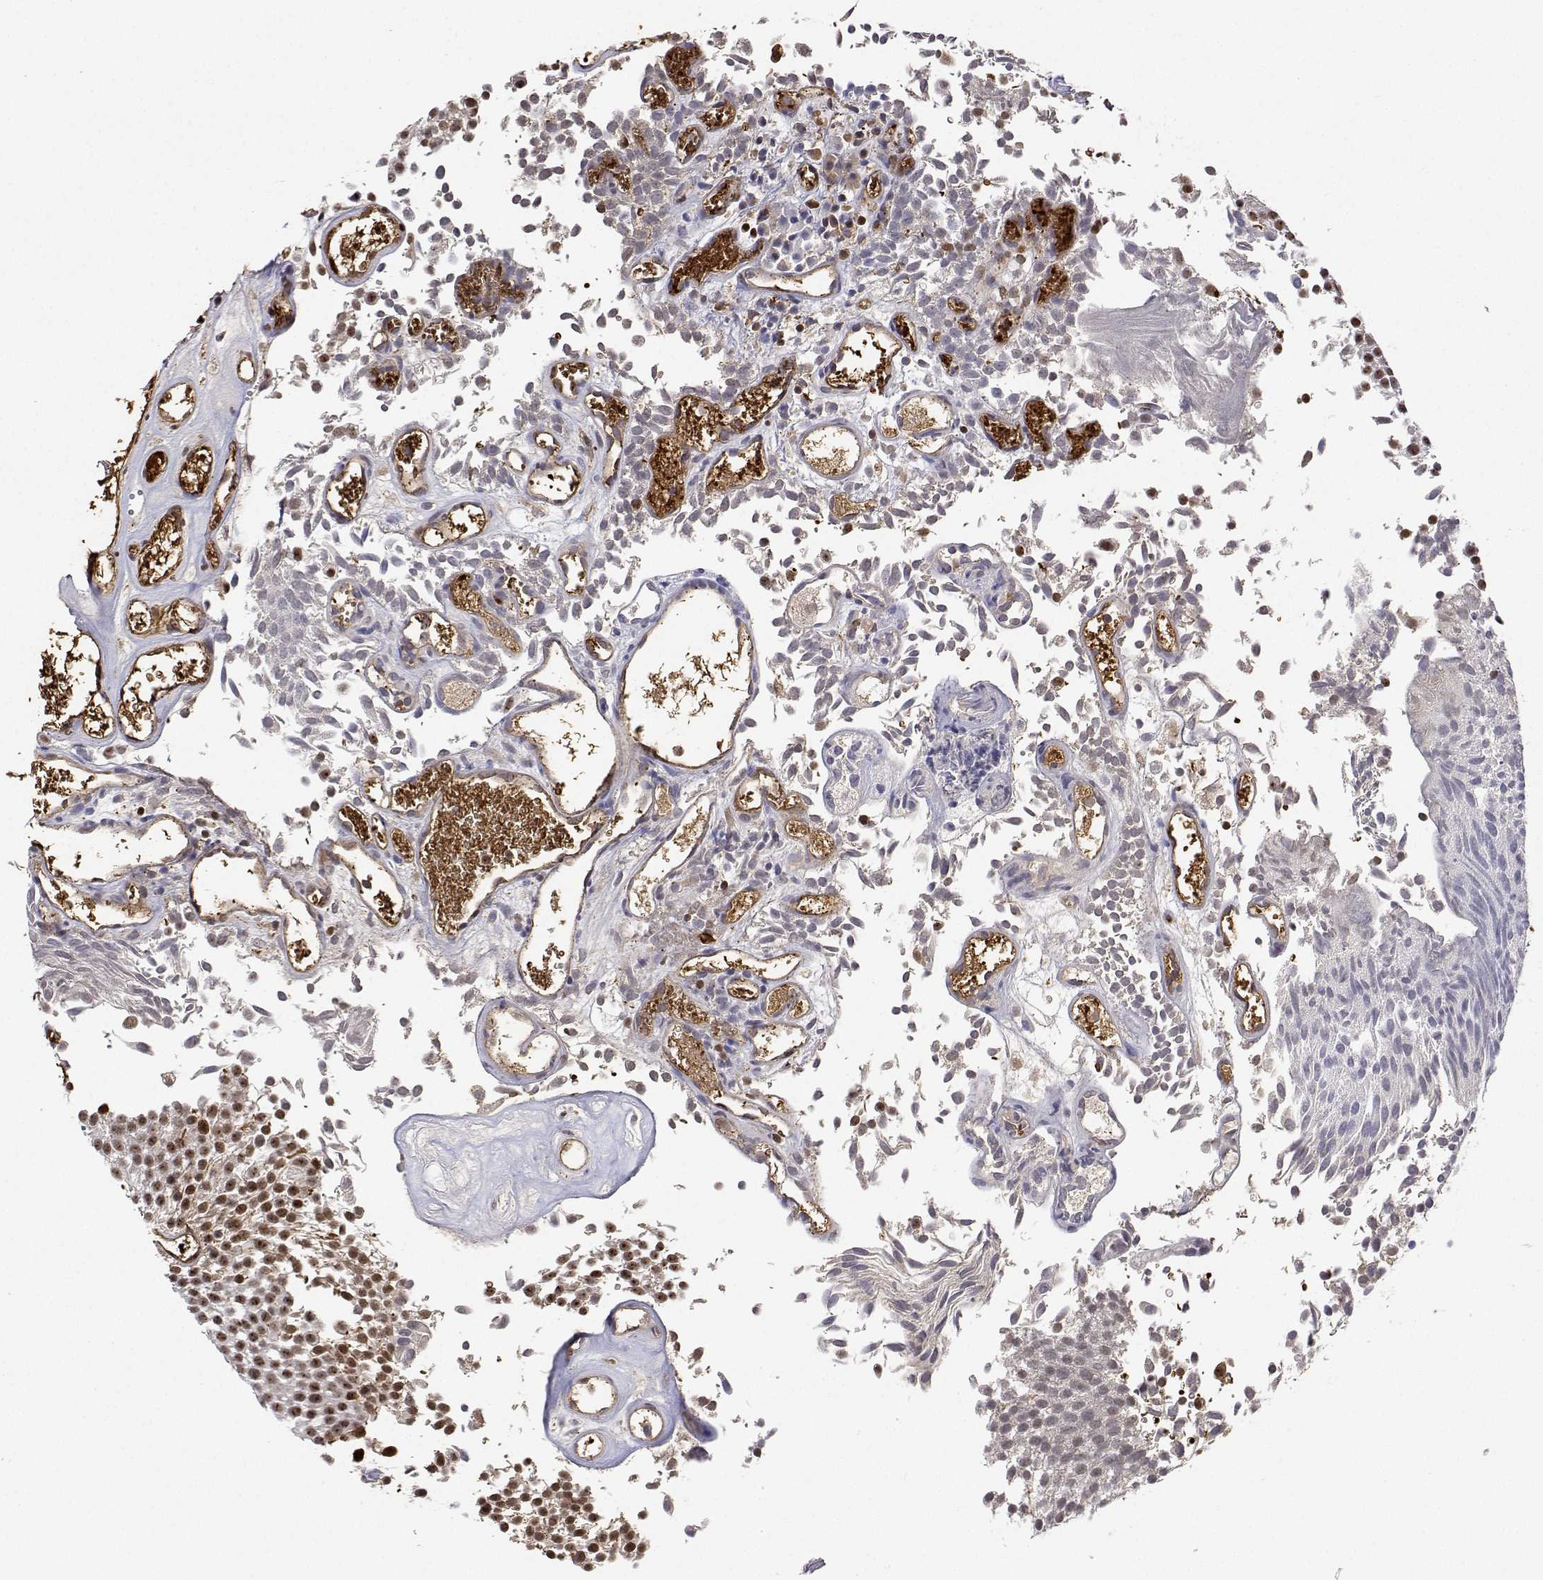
{"staining": {"intensity": "strong", "quantity": "25%-75%", "location": "nuclear"}, "tissue": "urothelial cancer", "cell_type": "Tumor cells", "image_type": "cancer", "snomed": [{"axis": "morphology", "description": "Urothelial carcinoma, Low grade"}, {"axis": "topography", "description": "Urinary bladder"}], "caption": "Urothelial cancer was stained to show a protein in brown. There is high levels of strong nuclear expression in approximately 25%-75% of tumor cells. The staining was performed using DAB to visualize the protein expression in brown, while the nuclei were stained in blue with hematoxylin (Magnification: 20x).", "gene": "ADAR", "patient": {"sex": "female", "age": 79}}